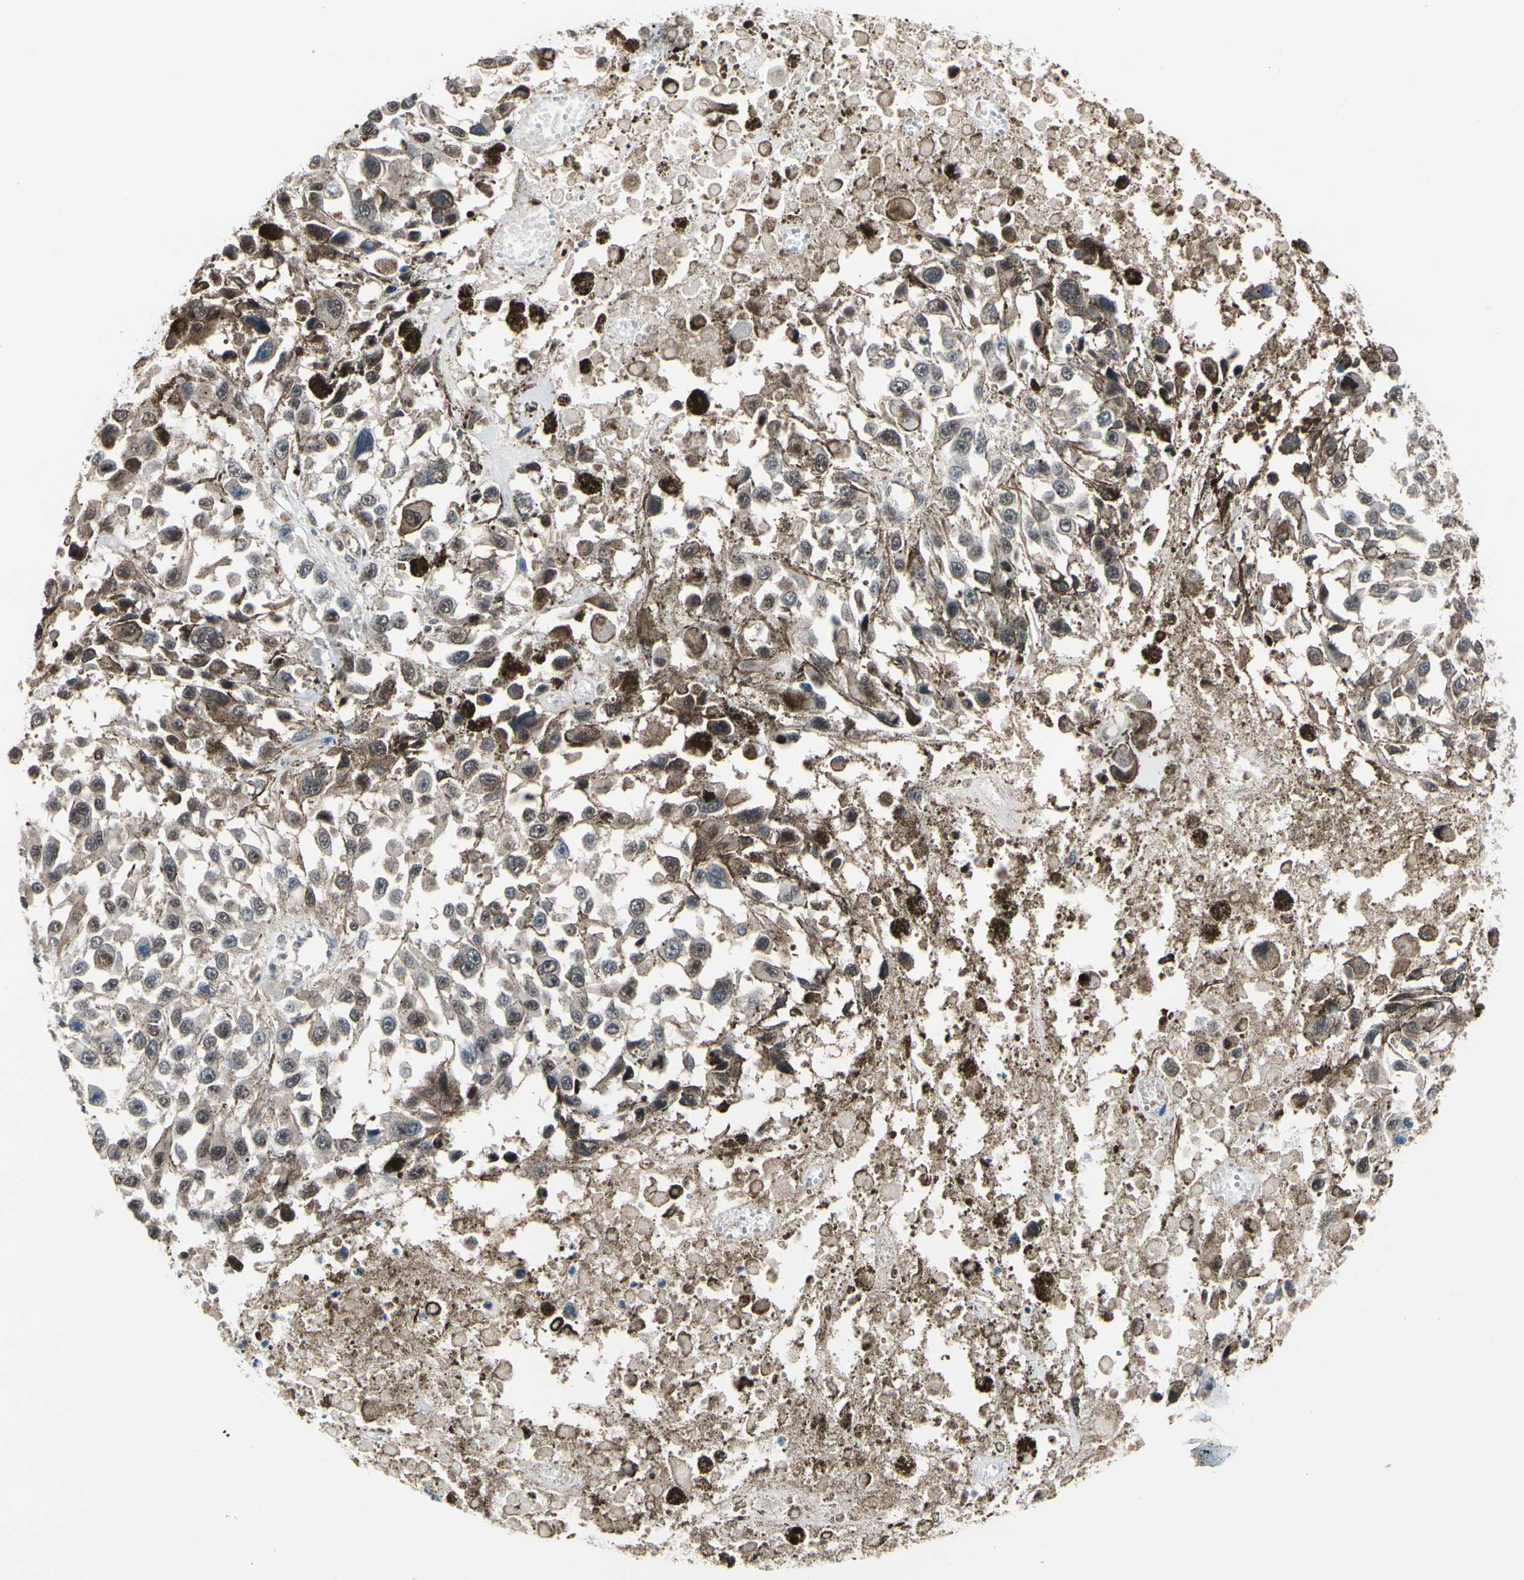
{"staining": {"intensity": "weak", "quantity": "25%-75%", "location": "cytoplasmic/membranous,nuclear"}, "tissue": "melanoma", "cell_type": "Tumor cells", "image_type": "cancer", "snomed": [{"axis": "morphology", "description": "Malignant melanoma, Metastatic site"}, {"axis": "topography", "description": "Lymph node"}], "caption": "A micrograph of malignant melanoma (metastatic site) stained for a protein reveals weak cytoplasmic/membranous and nuclear brown staining in tumor cells.", "gene": "PSMA2", "patient": {"sex": "male", "age": 59}}